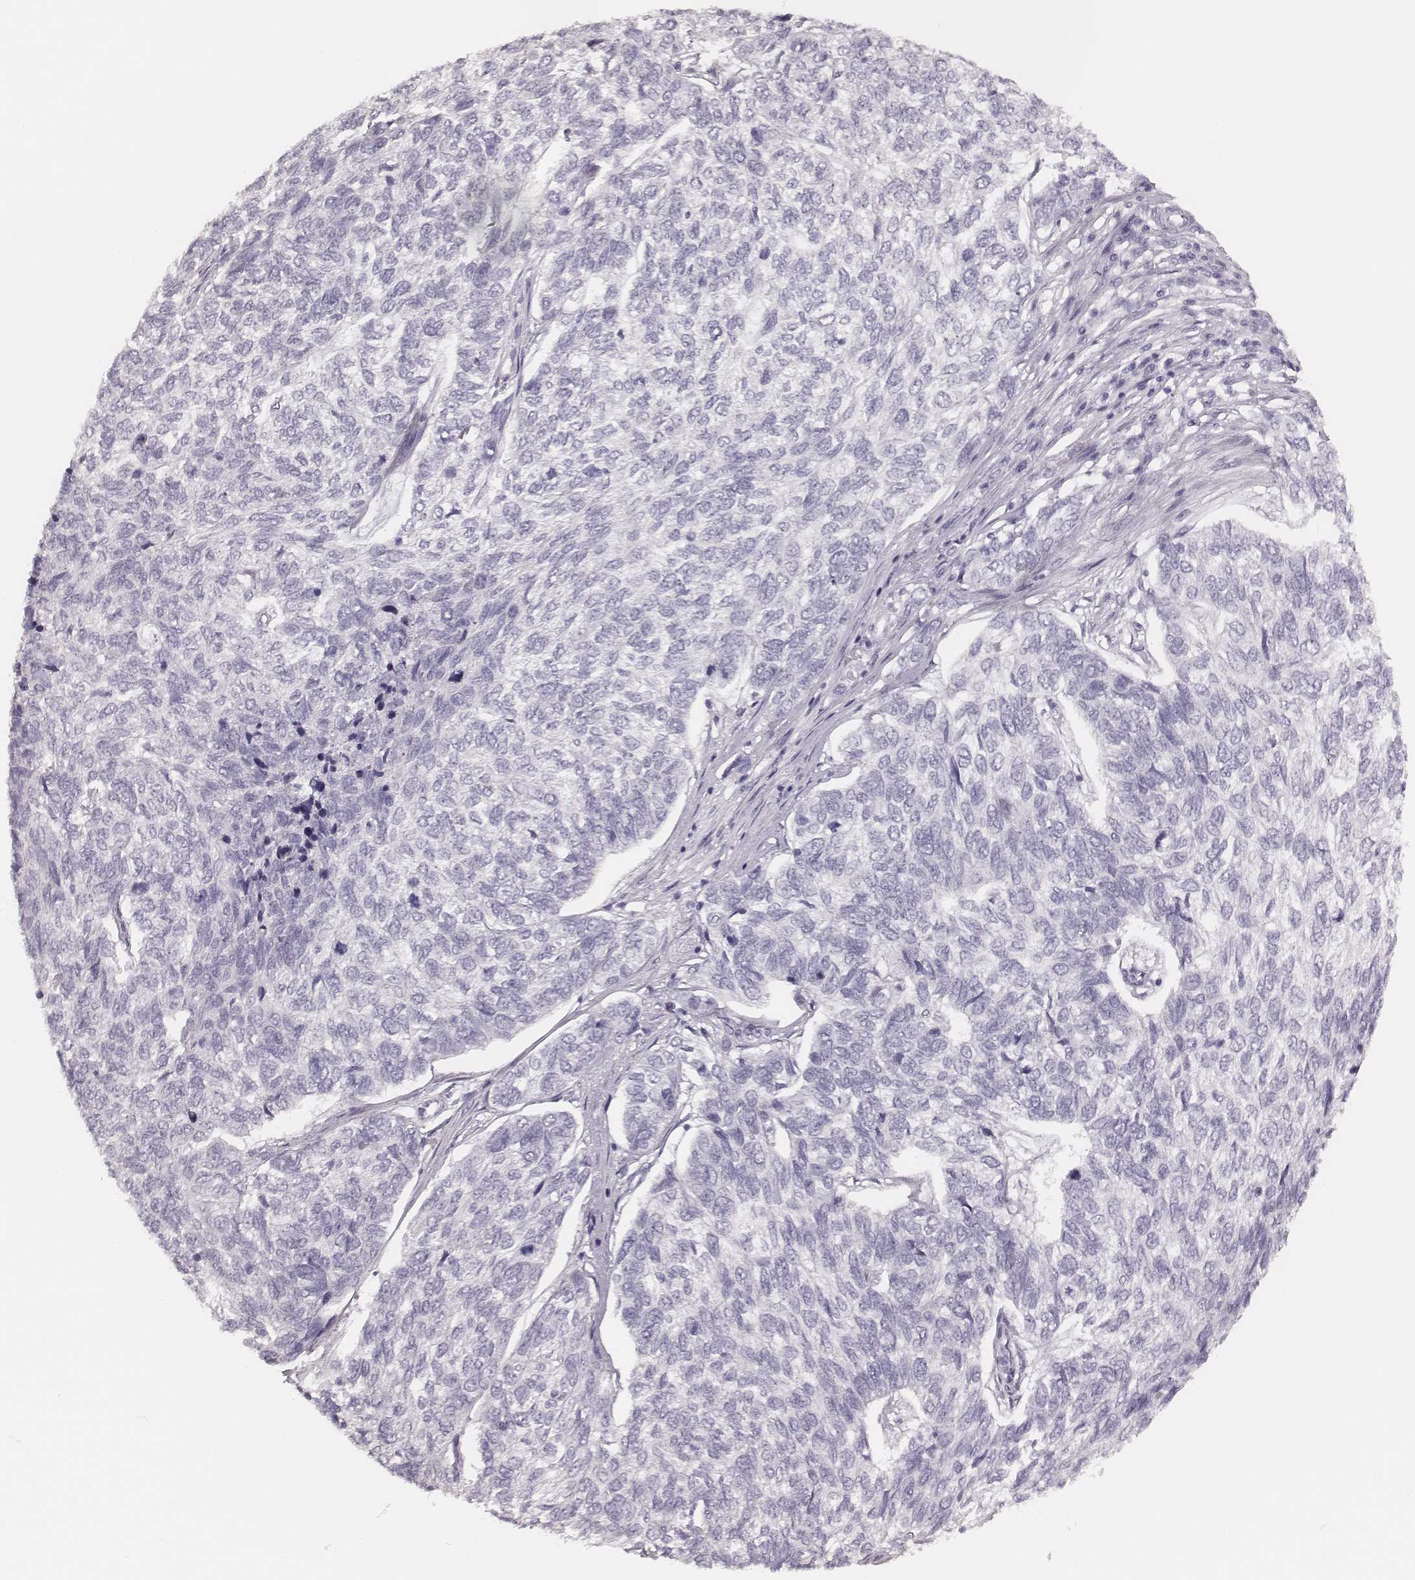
{"staining": {"intensity": "negative", "quantity": "none", "location": "none"}, "tissue": "skin cancer", "cell_type": "Tumor cells", "image_type": "cancer", "snomed": [{"axis": "morphology", "description": "Basal cell carcinoma"}, {"axis": "topography", "description": "Skin"}], "caption": "Image shows no significant protein staining in tumor cells of basal cell carcinoma (skin).", "gene": "MSX1", "patient": {"sex": "female", "age": 65}}